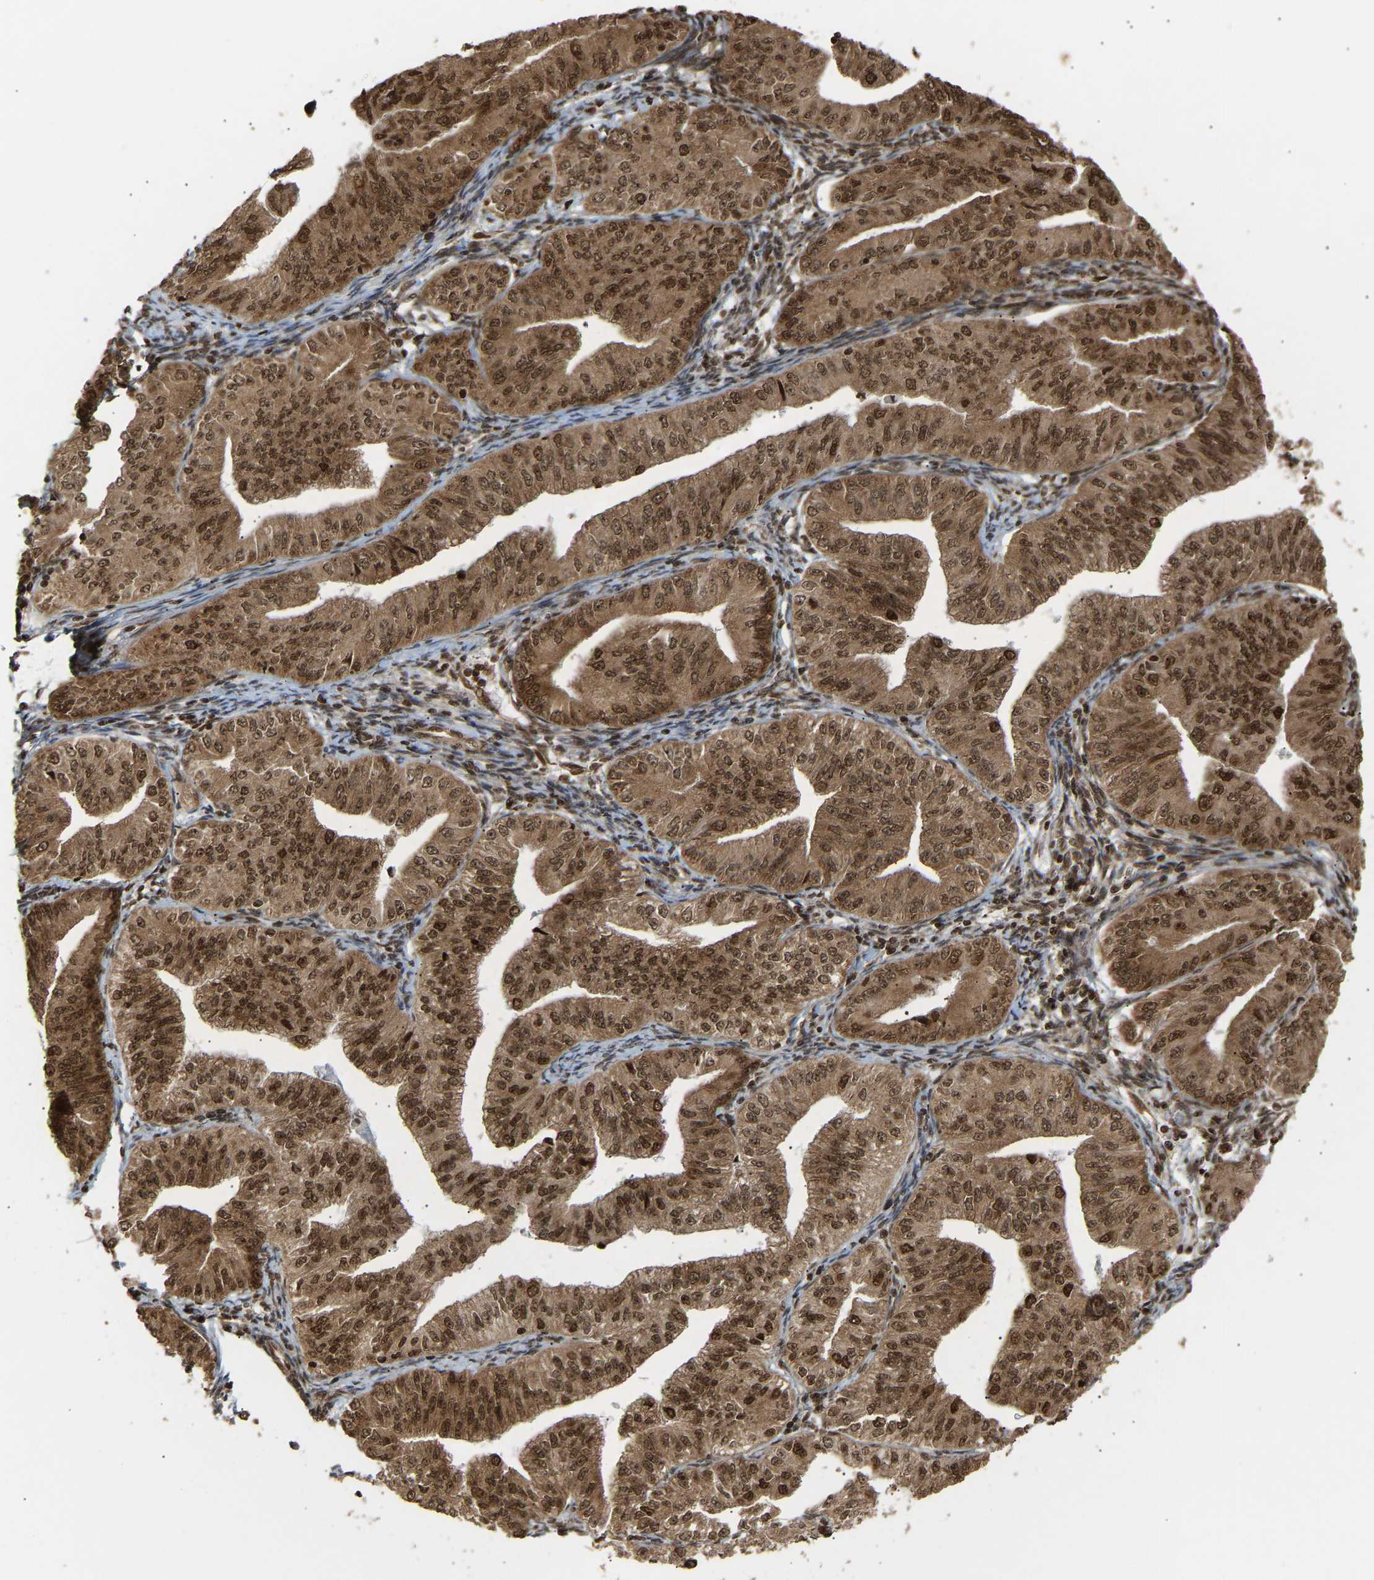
{"staining": {"intensity": "moderate", "quantity": ">75%", "location": "cytoplasmic/membranous,nuclear"}, "tissue": "endometrial cancer", "cell_type": "Tumor cells", "image_type": "cancer", "snomed": [{"axis": "morphology", "description": "Normal tissue, NOS"}, {"axis": "morphology", "description": "Adenocarcinoma, NOS"}, {"axis": "topography", "description": "Endometrium"}], "caption": "Moderate cytoplasmic/membranous and nuclear protein expression is present in about >75% of tumor cells in endometrial cancer. (brown staining indicates protein expression, while blue staining denotes nuclei).", "gene": "ALYREF", "patient": {"sex": "female", "age": 53}}